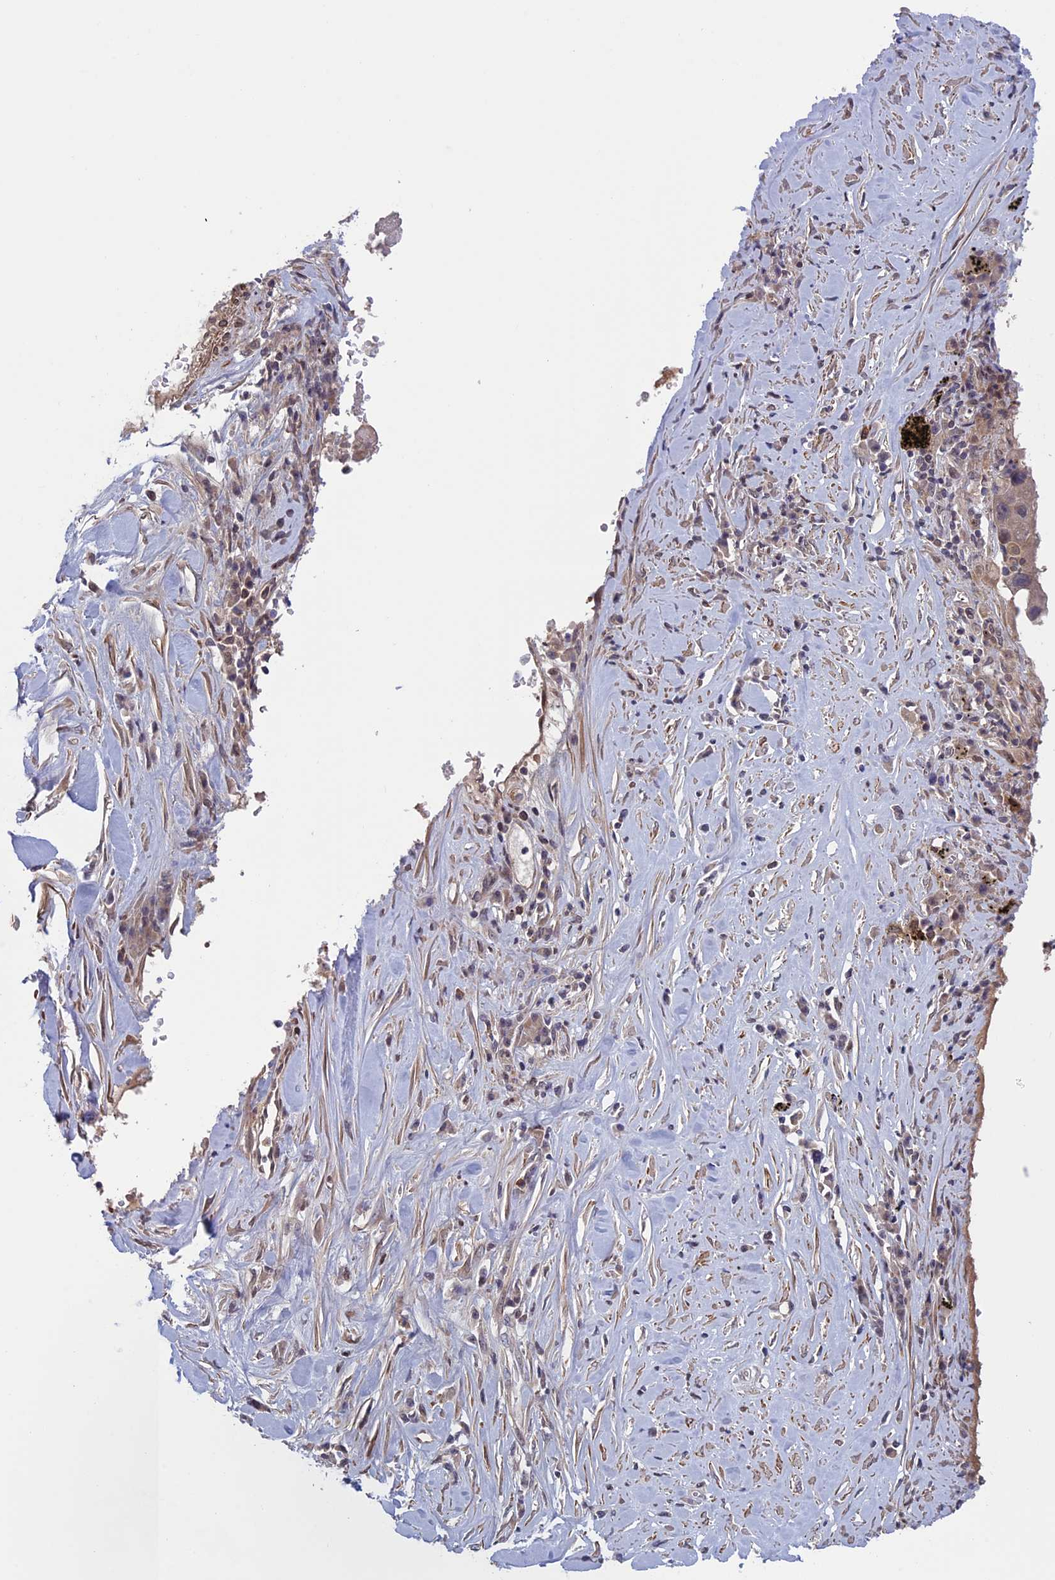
{"staining": {"intensity": "weak", "quantity": "<25%", "location": "cytoplasmic/membranous"}, "tissue": "lung cancer", "cell_type": "Tumor cells", "image_type": "cancer", "snomed": [{"axis": "morphology", "description": "Squamous cell carcinoma, NOS"}, {"axis": "topography", "description": "Lung"}], "caption": "An IHC micrograph of lung cancer (squamous cell carcinoma) is shown. There is no staining in tumor cells of lung cancer (squamous cell carcinoma).", "gene": "FADS1", "patient": {"sex": "male", "age": 61}}